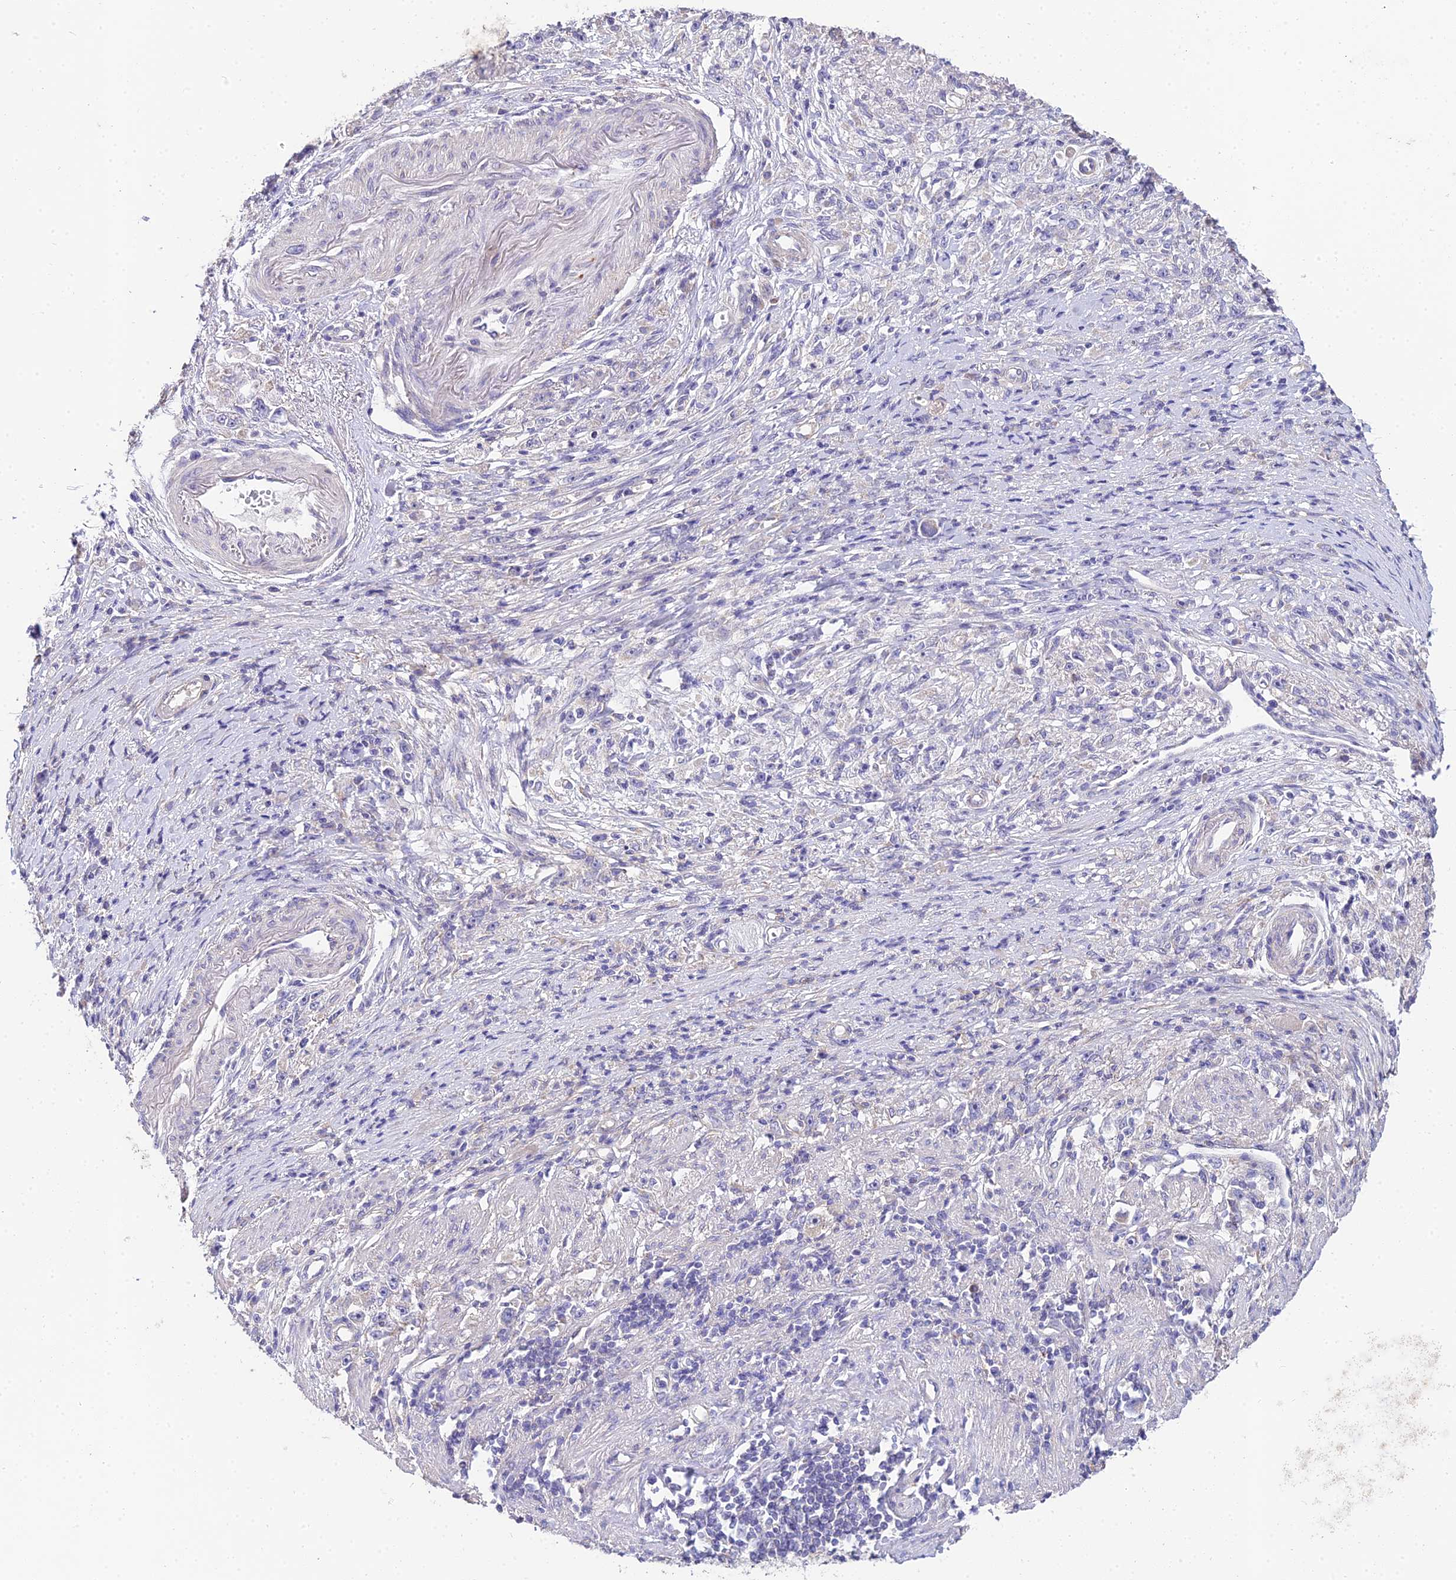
{"staining": {"intensity": "negative", "quantity": "none", "location": "none"}, "tissue": "stomach cancer", "cell_type": "Tumor cells", "image_type": "cancer", "snomed": [{"axis": "morphology", "description": "Adenocarcinoma, NOS"}, {"axis": "topography", "description": "Stomach"}], "caption": "This is a photomicrograph of immunohistochemistry (IHC) staining of stomach adenocarcinoma, which shows no staining in tumor cells.", "gene": "ARL8B", "patient": {"sex": "female", "age": 59}}